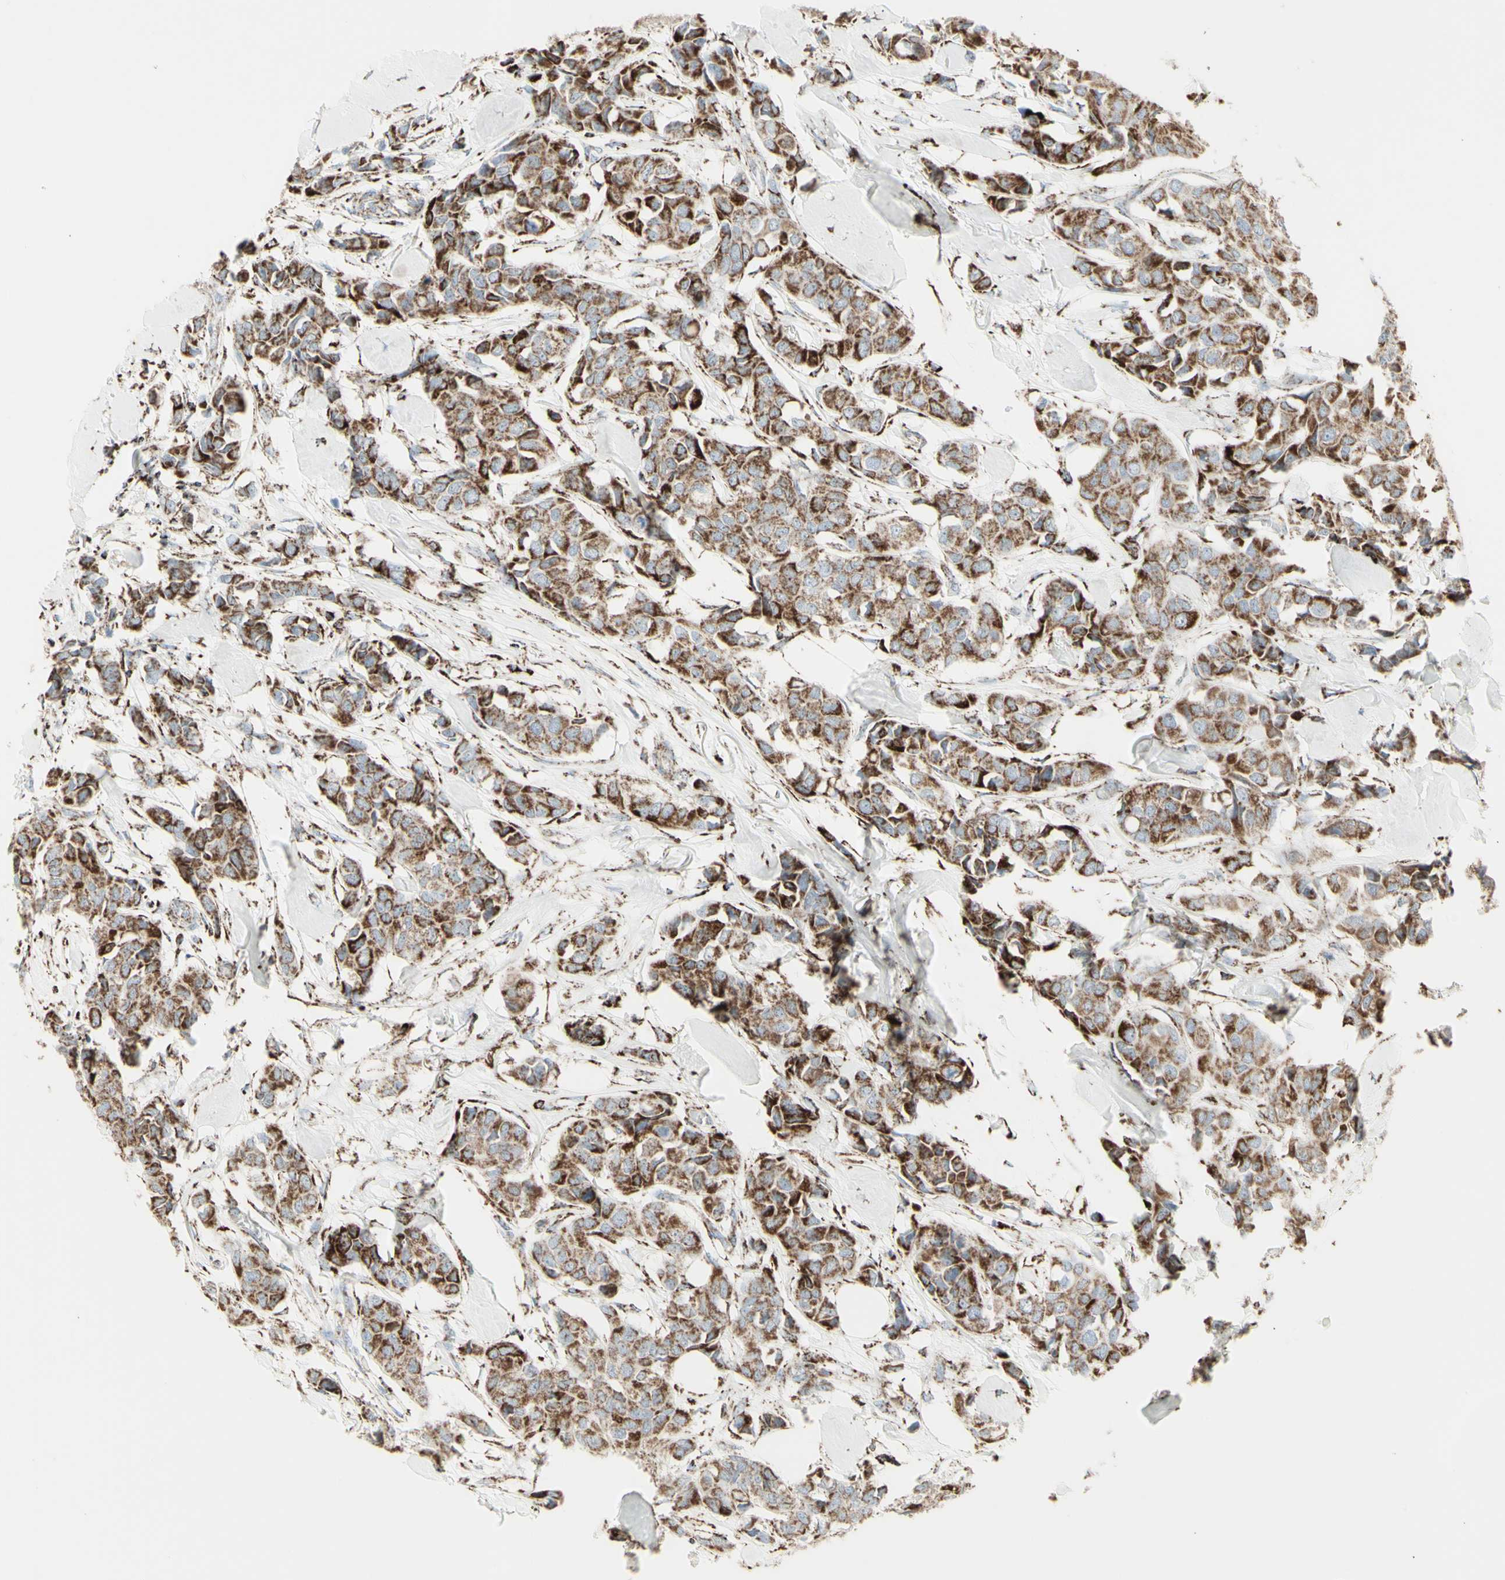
{"staining": {"intensity": "moderate", "quantity": ">75%", "location": "cytoplasmic/membranous"}, "tissue": "breast cancer", "cell_type": "Tumor cells", "image_type": "cancer", "snomed": [{"axis": "morphology", "description": "Duct carcinoma"}, {"axis": "topography", "description": "Breast"}], "caption": "Tumor cells exhibit moderate cytoplasmic/membranous expression in about >75% of cells in breast intraductal carcinoma.", "gene": "PLGRKT", "patient": {"sex": "female", "age": 80}}